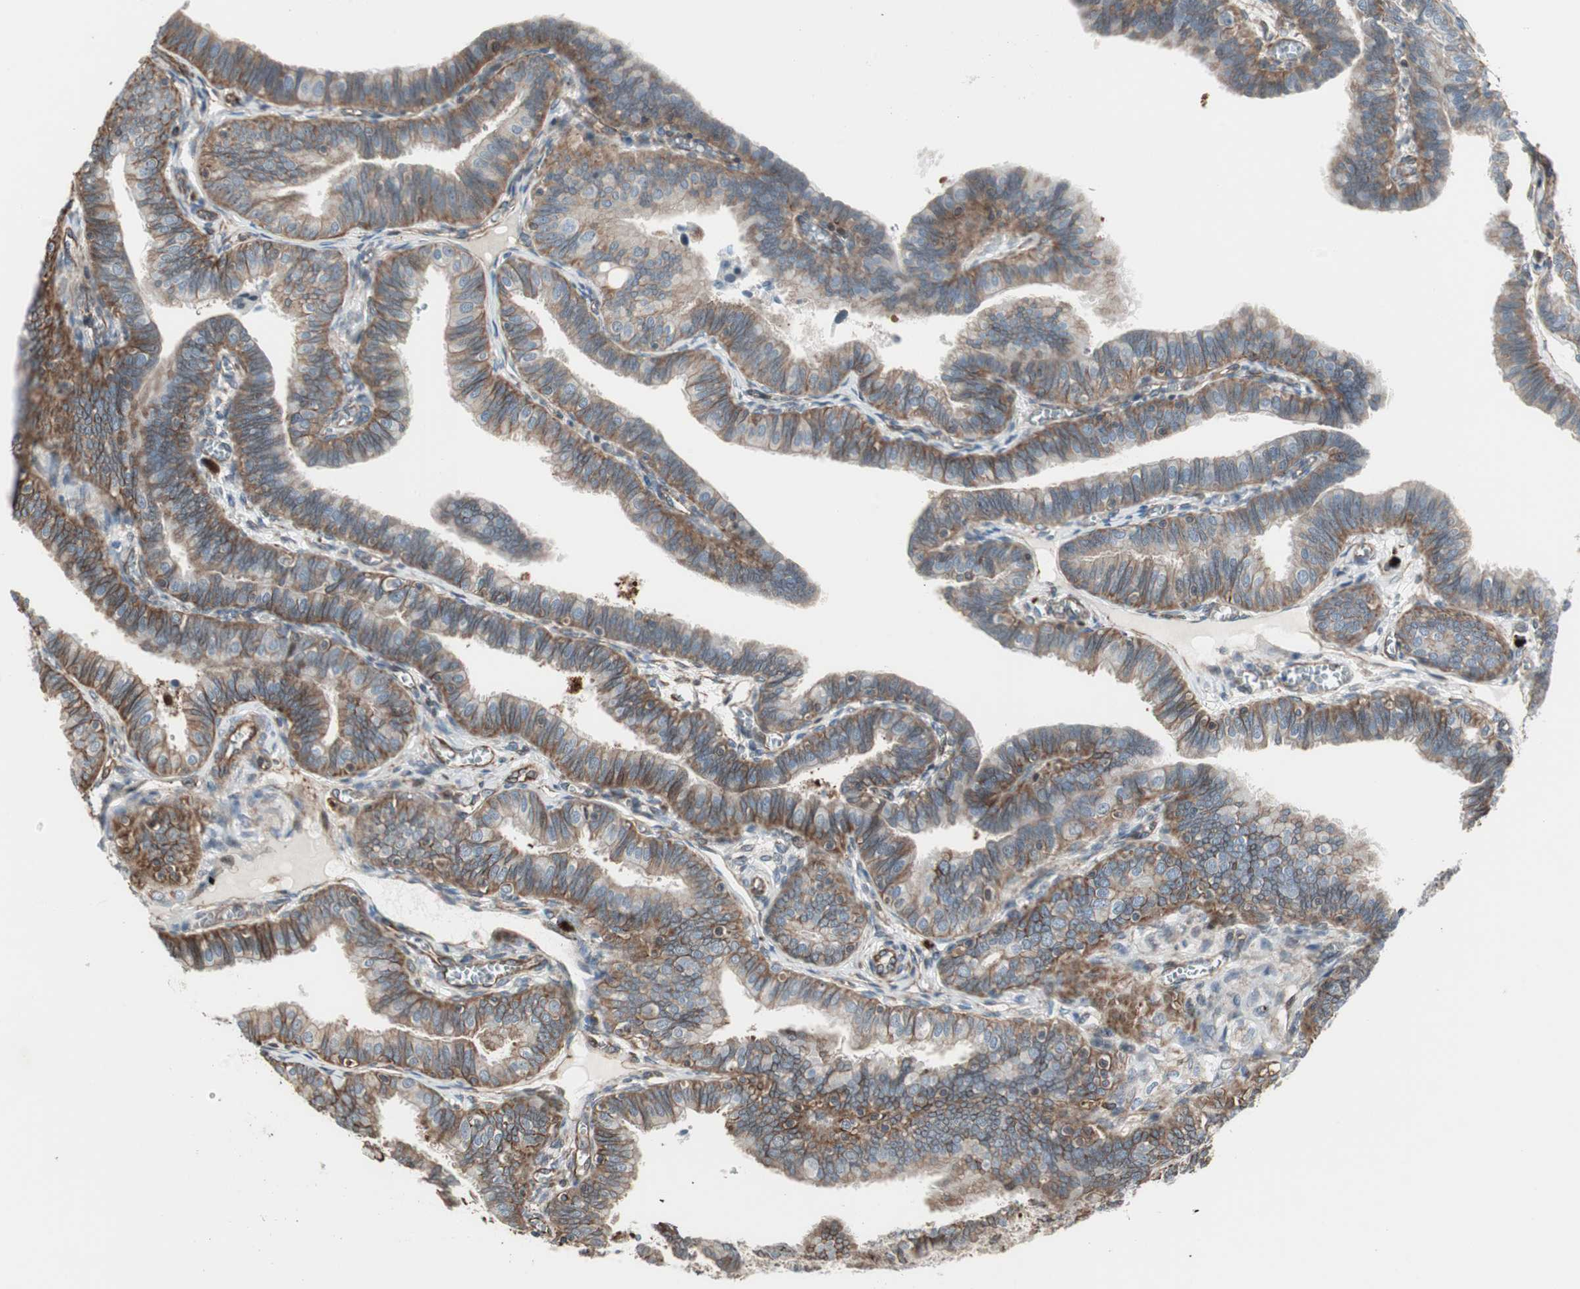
{"staining": {"intensity": "moderate", "quantity": ">75%", "location": "cytoplasmic/membranous"}, "tissue": "fallopian tube", "cell_type": "Glandular cells", "image_type": "normal", "snomed": [{"axis": "morphology", "description": "Normal tissue, NOS"}, {"axis": "topography", "description": "Fallopian tube"}], "caption": "Immunohistochemical staining of benign human fallopian tube demonstrates medium levels of moderate cytoplasmic/membranous positivity in about >75% of glandular cells. (Stains: DAB in brown, nuclei in blue, Microscopy: brightfield microscopy at high magnification).", "gene": "MAD2L2", "patient": {"sex": "female", "age": 46}}